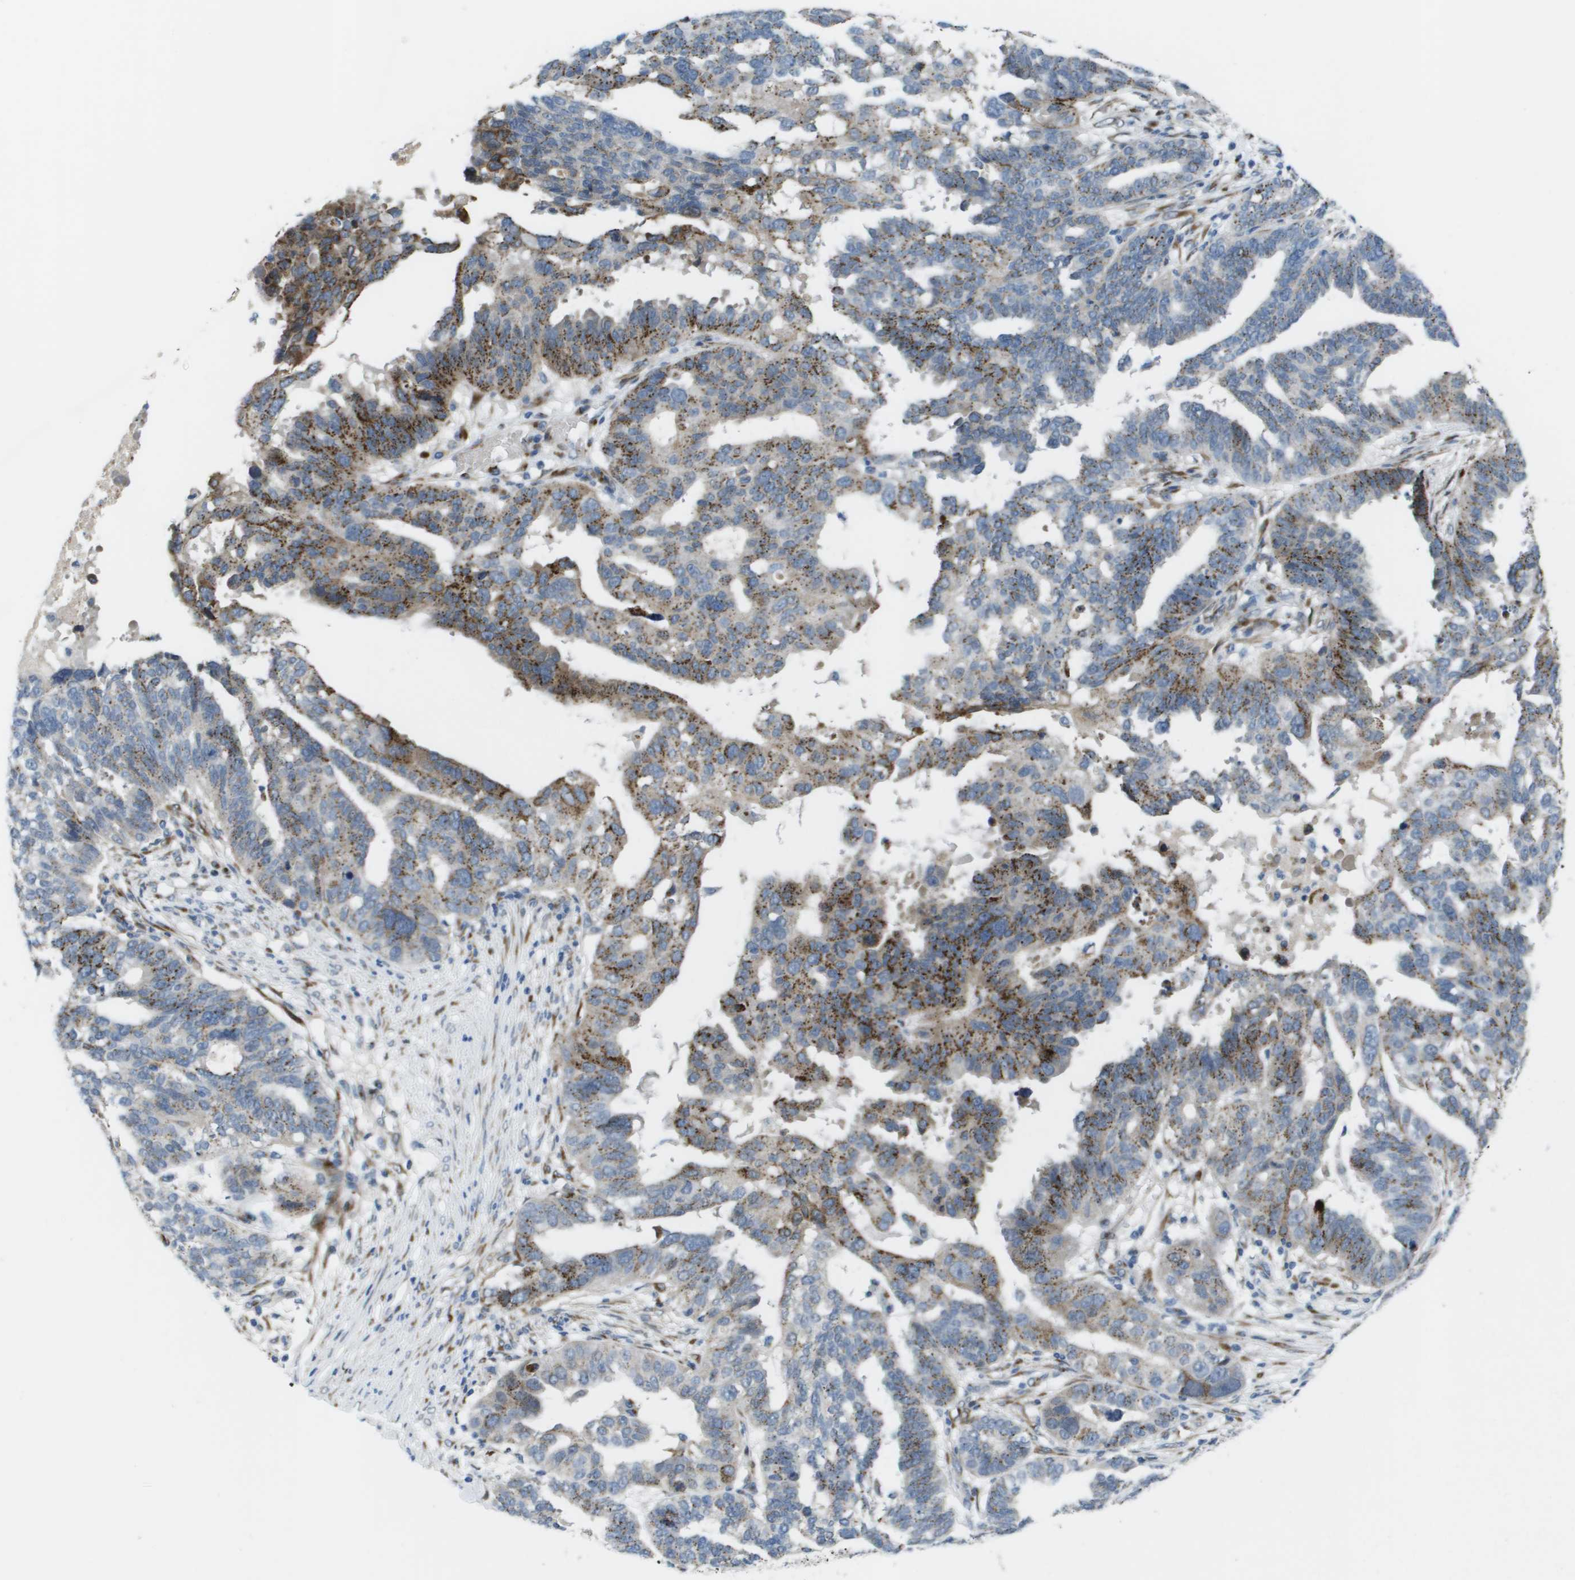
{"staining": {"intensity": "moderate", "quantity": "25%-75%", "location": "cytoplasmic/membranous"}, "tissue": "ovarian cancer", "cell_type": "Tumor cells", "image_type": "cancer", "snomed": [{"axis": "morphology", "description": "Cystadenocarcinoma, serous, NOS"}, {"axis": "topography", "description": "Ovary"}], "caption": "About 25%-75% of tumor cells in human serous cystadenocarcinoma (ovarian) display moderate cytoplasmic/membranous protein positivity as visualized by brown immunohistochemical staining.", "gene": "QSOX2", "patient": {"sex": "female", "age": 59}}